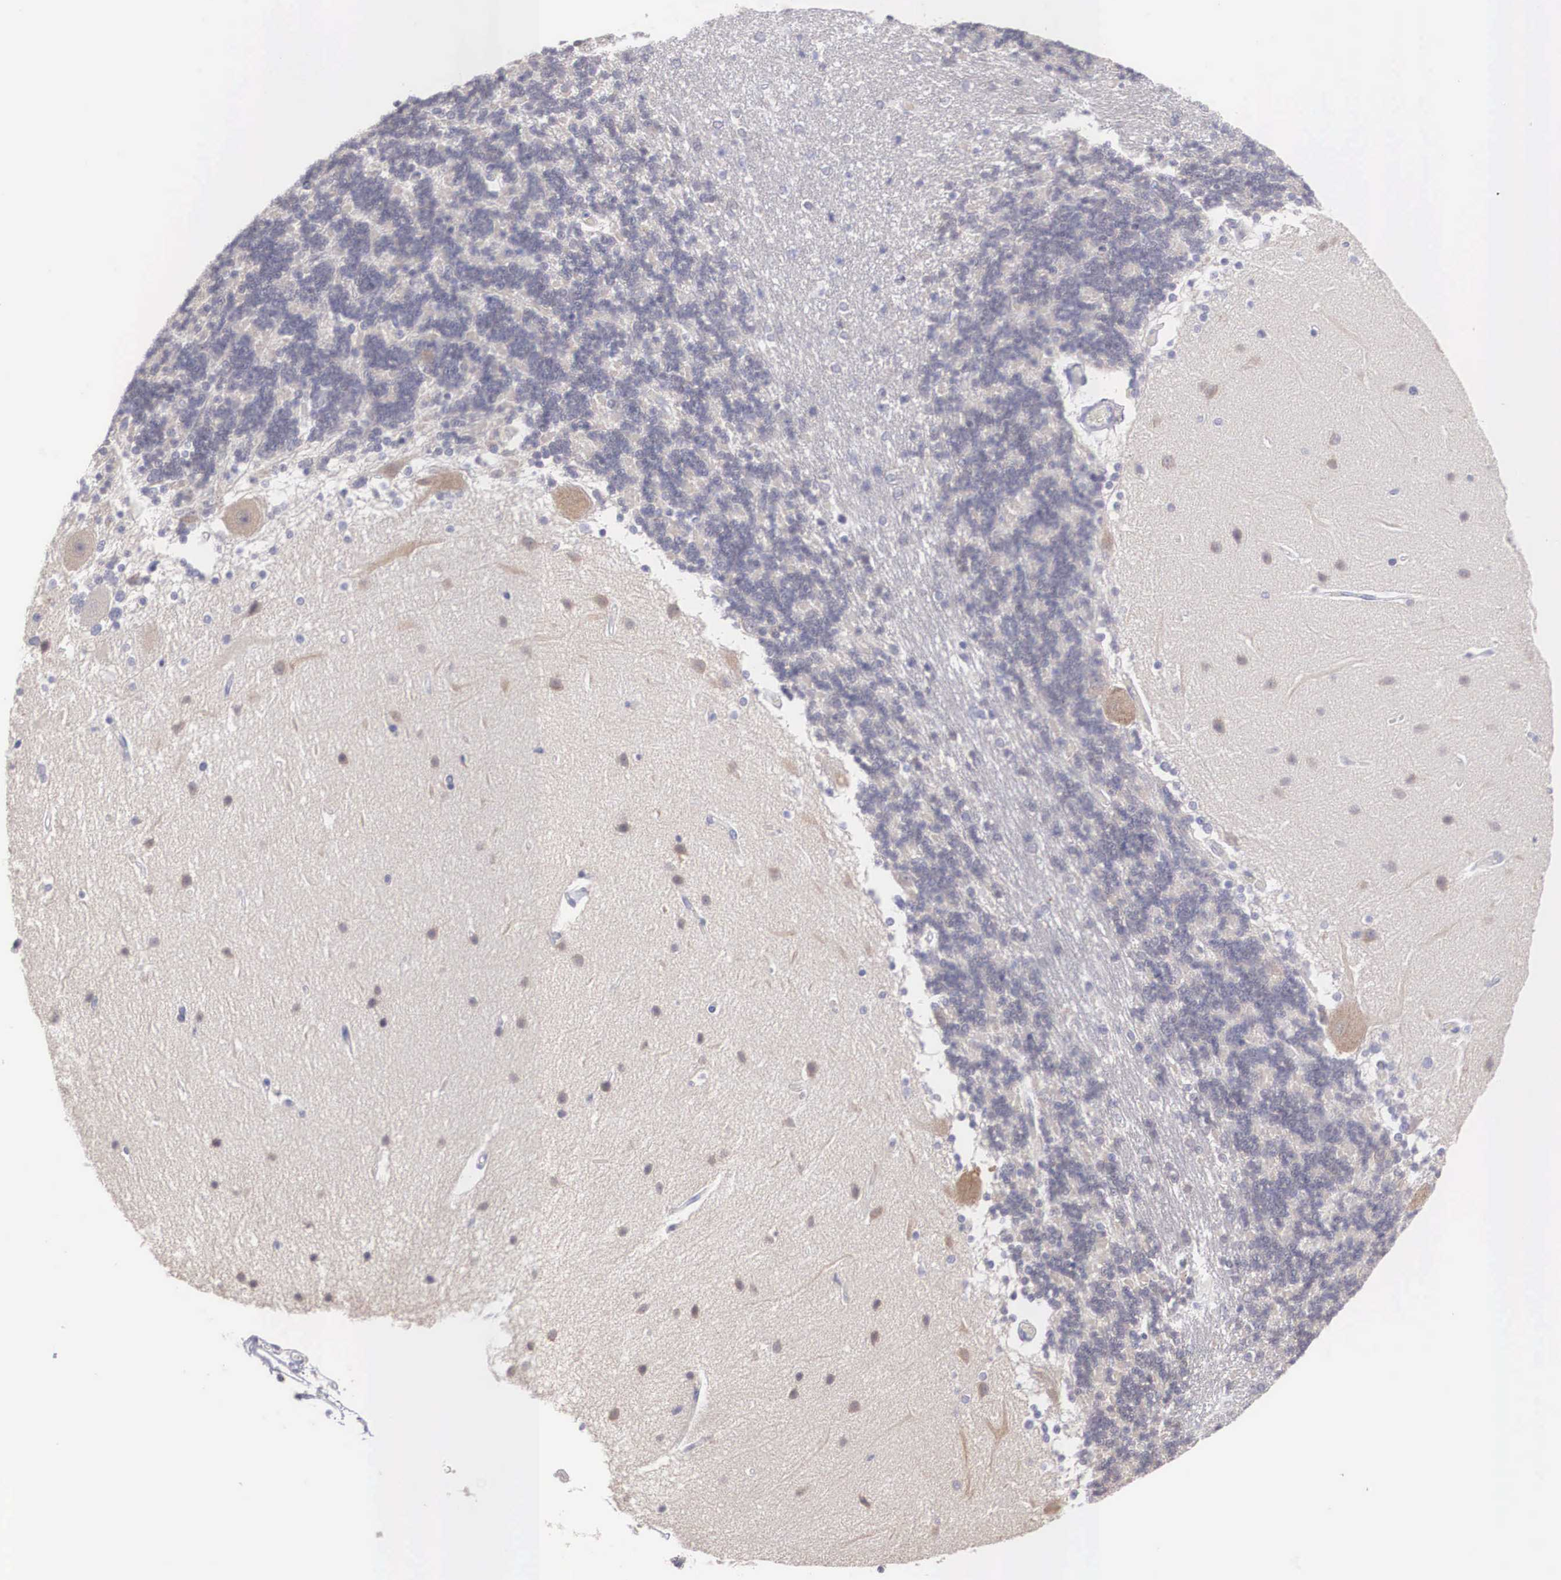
{"staining": {"intensity": "negative", "quantity": "none", "location": "none"}, "tissue": "cerebellum", "cell_type": "Cells in granular layer", "image_type": "normal", "snomed": [{"axis": "morphology", "description": "Normal tissue, NOS"}, {"axis": "topography", "description": "Cerebellum"}], "caption": "Immunohistochemistry histopathology image of benign cerebellum stained for a protein (brown), which demonstrates no positivity in cells in granular layer.", "gene": "REPS2", "patient": {"sex": "female", "age": 54}}